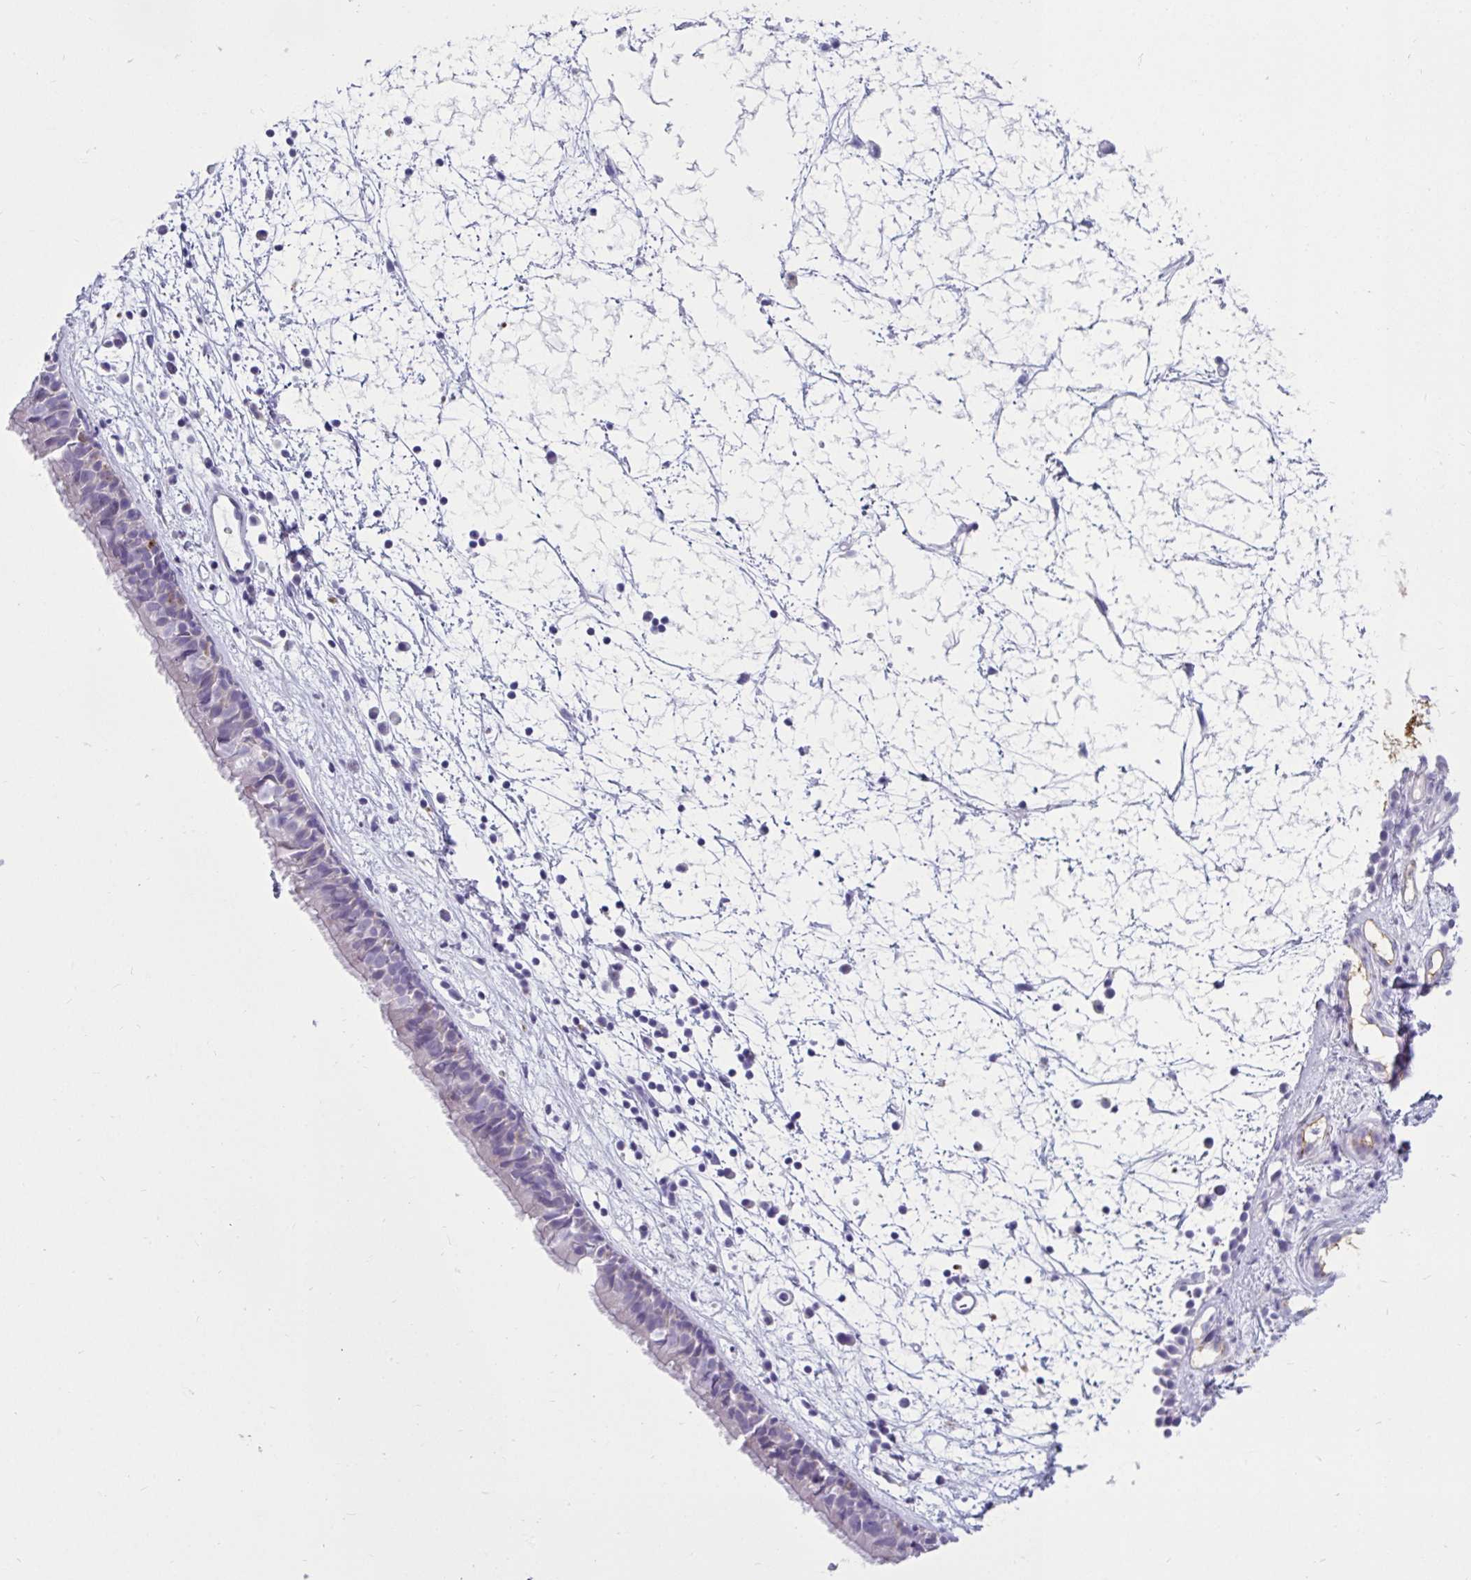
{"staining": {"intensity": "negative", "quantity": "none", "location": "none"}, "tissue": "nasopharynx", "cell_type": "Respiratory epithelial cells", "image_type": "normal", "snomed": [{"axis": "morphology", "description": "Normal tissue, NOS"}, {"axis": "topography", "description": "Nasopharynx"}], "caption": "Histopathology image shows no protein expression in respiratory epithelial cells of unremarkable nasopharynx.", "gene": "CTSZ", "patient": {"sex": "male", "age": 24}}